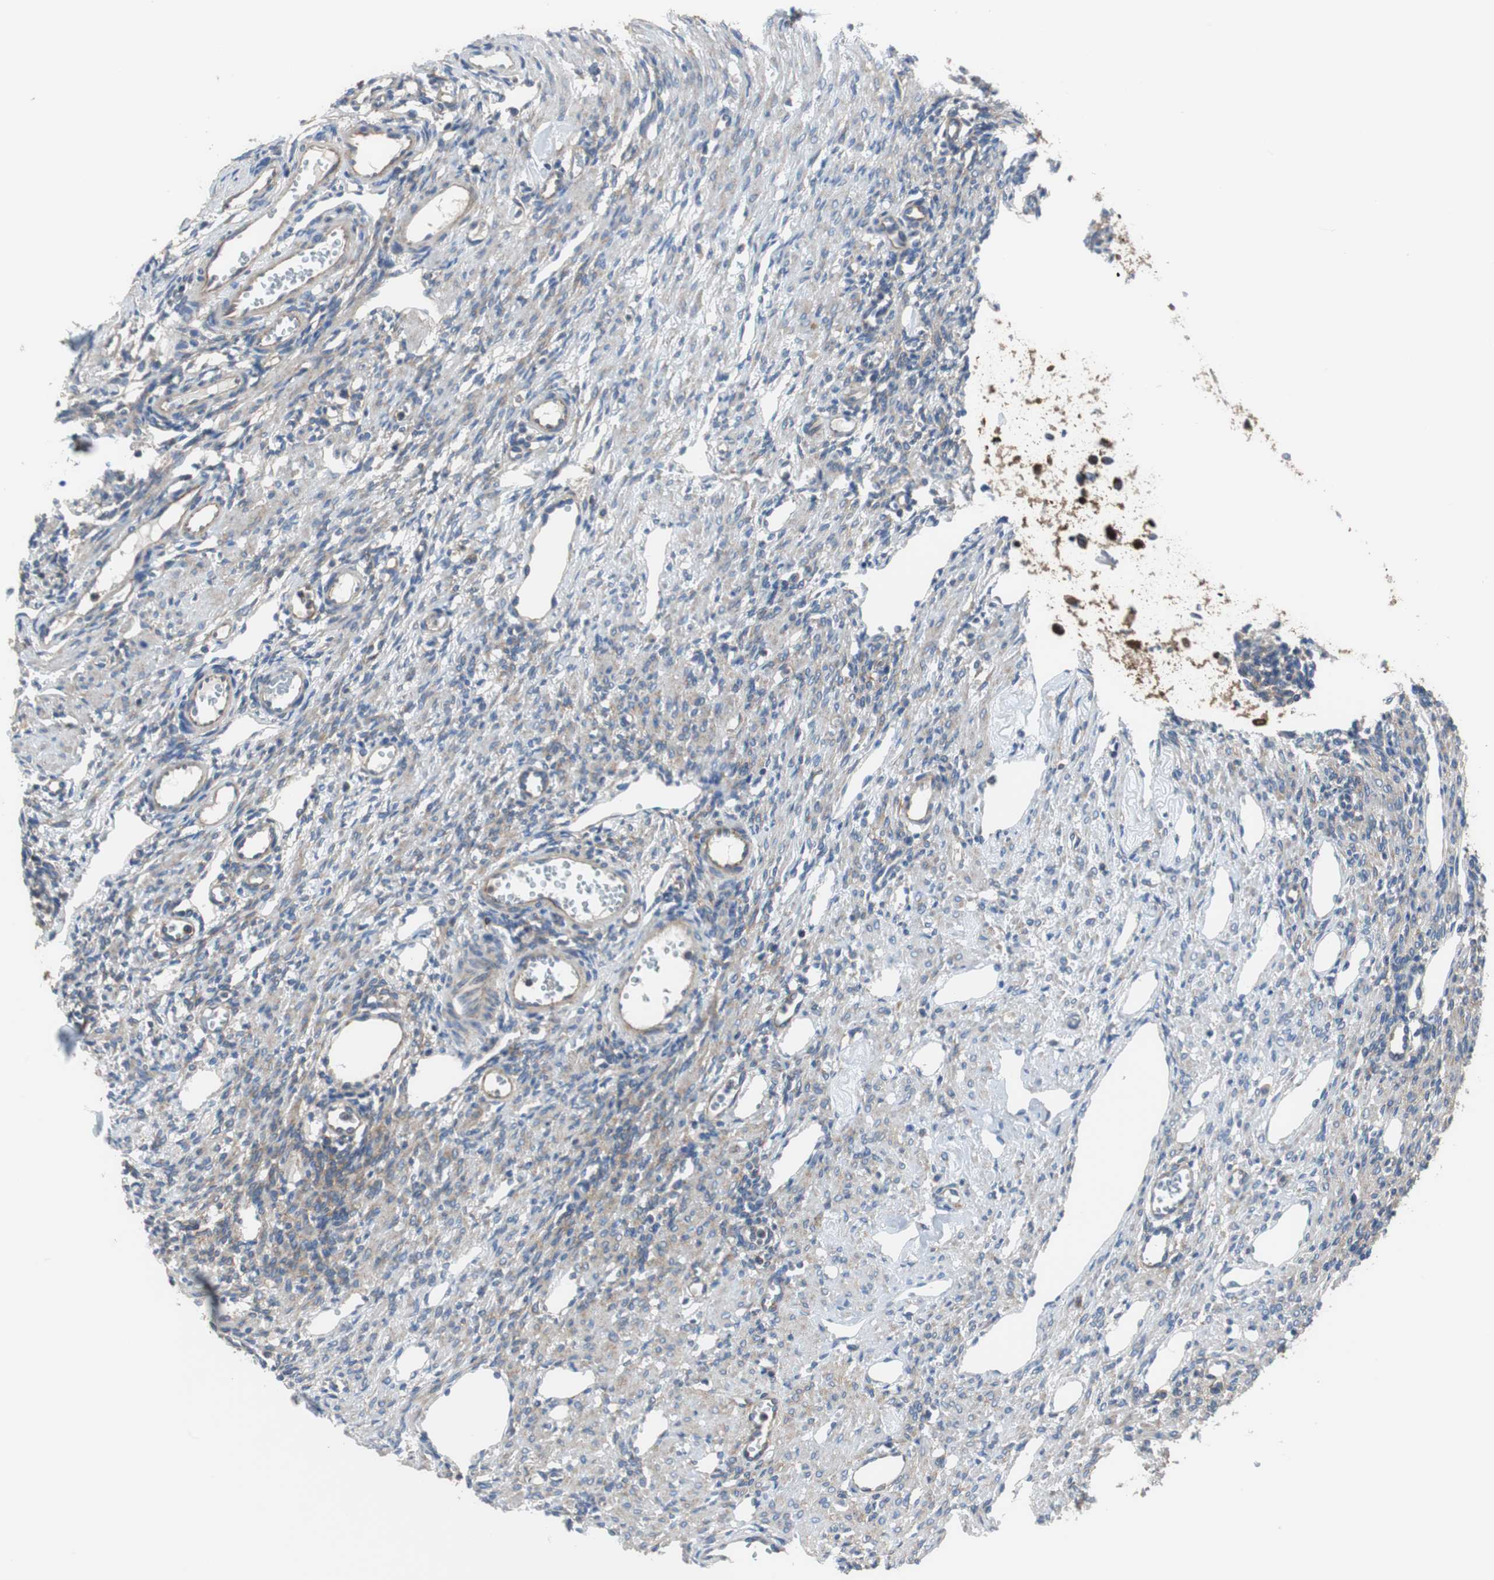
{"staining": {"intensity": "moderate", "quantity": "25%-75%", "location": "cytoplasmic/membranous"}, "tissue": "ovary", "cell_type": "Ovarian stroma cells", "image_type": "normal", "snomed": [{"axis": "morphology", "description": "Normal tissue, NOS"}, {"axis": "topography", "description": "Ovary"}], "caption": "Human ovary stained for a protein (brown) exhibits moderate cytoplasmic/membranous positive positivity in approximately 25%-75% of ovarian stroma cells.", "gene": "BRAF", "patient": {"sex": "female", "age": 33}}